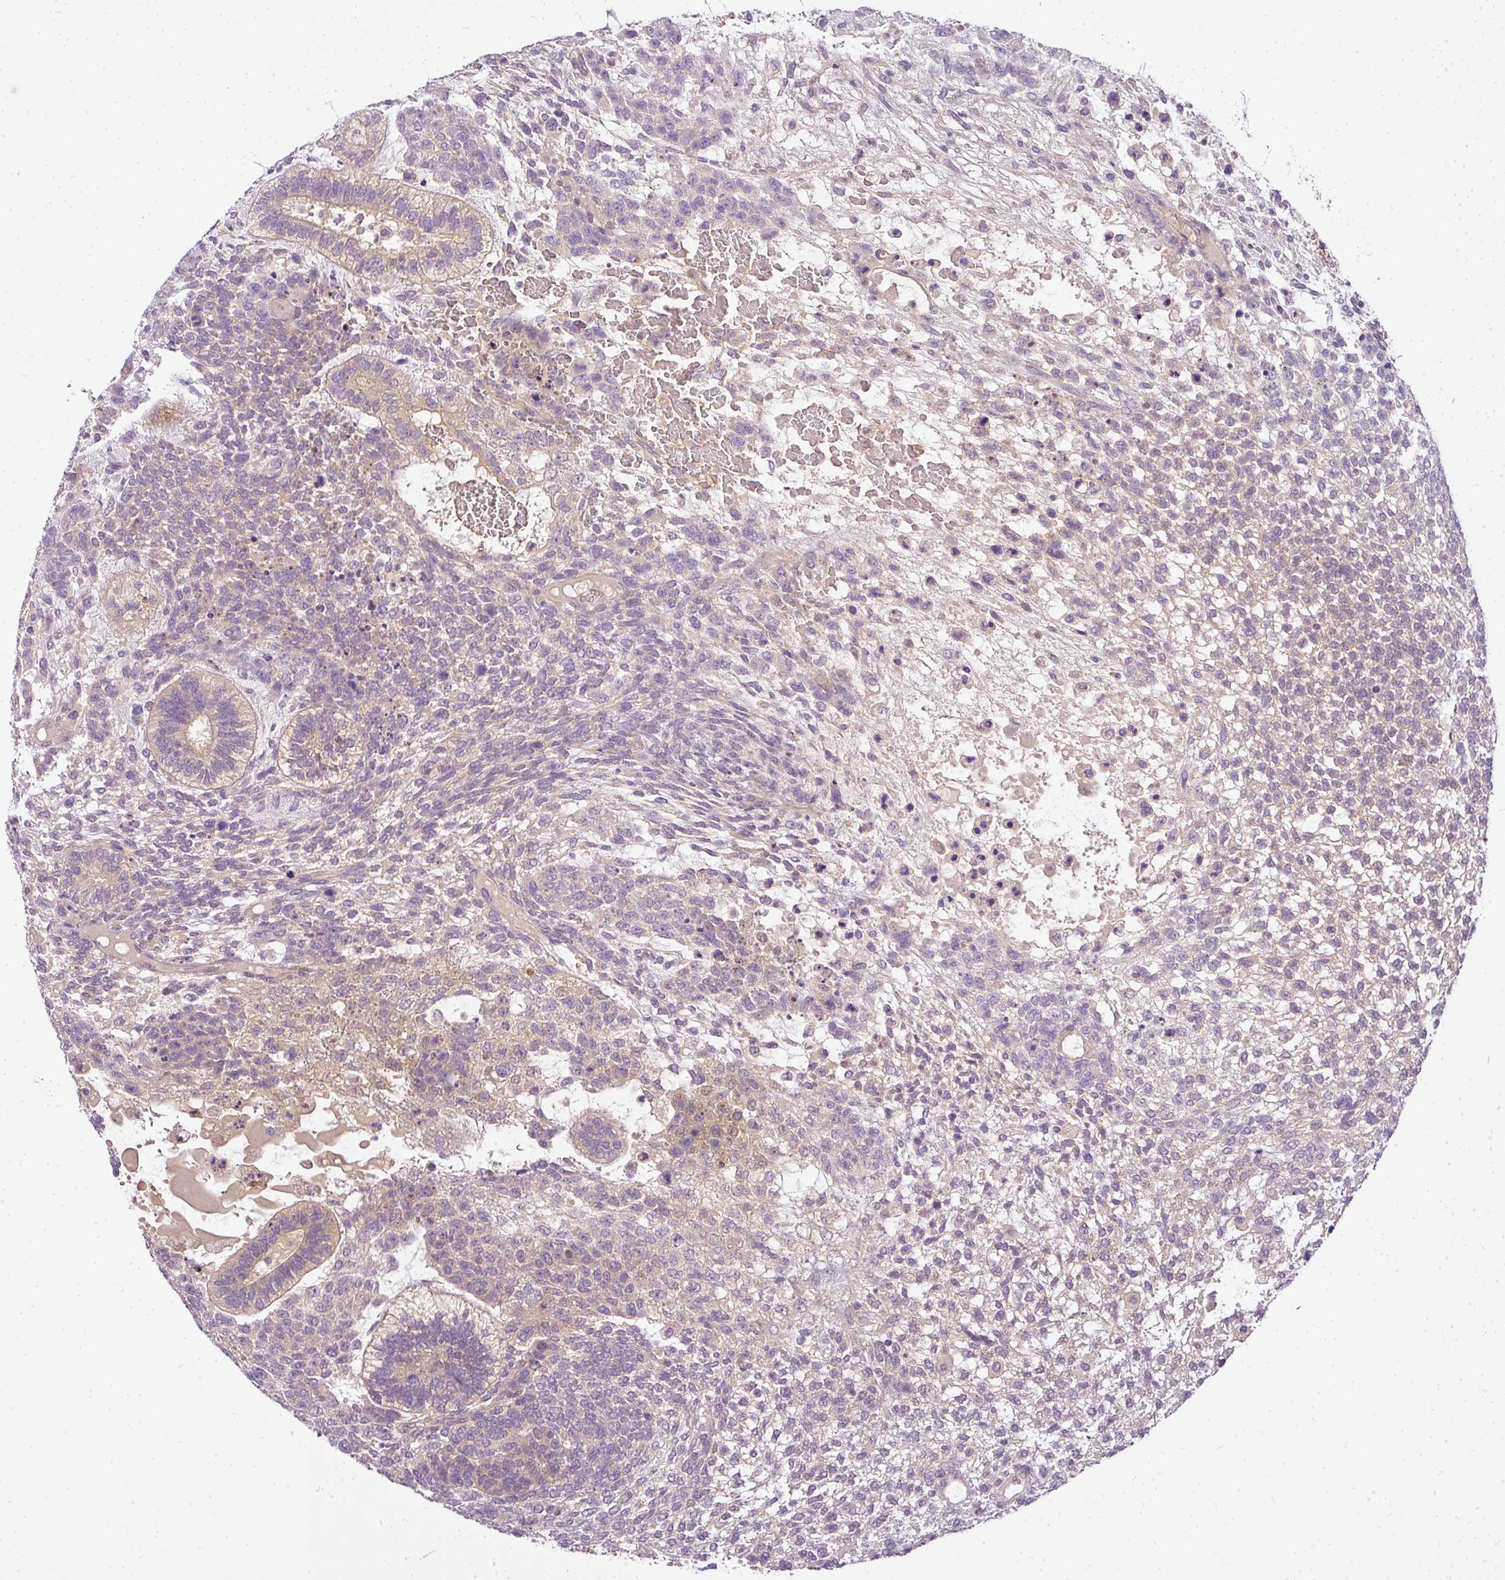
{"staining": {"intensity": "weak", "quantity": "<25%", "location": "cytoplasmic/membranous"}, "tissue": "testis cancer", "cell_type": "Tumor cells", "image_type": "cancer", "snomed": [{"axis": "morphology", "description": "Carcinoma, Embryonal, NOS"}, {"axis": "topography", "description": "Testis"}], "caption": "Tumor cells show no significant staining in testis cancer (embryonal carcinoma). (IHC, brightfield microscopy, high magnification).", "gene": "ADH5", "patient": {"sex": "male", "age": 23}}